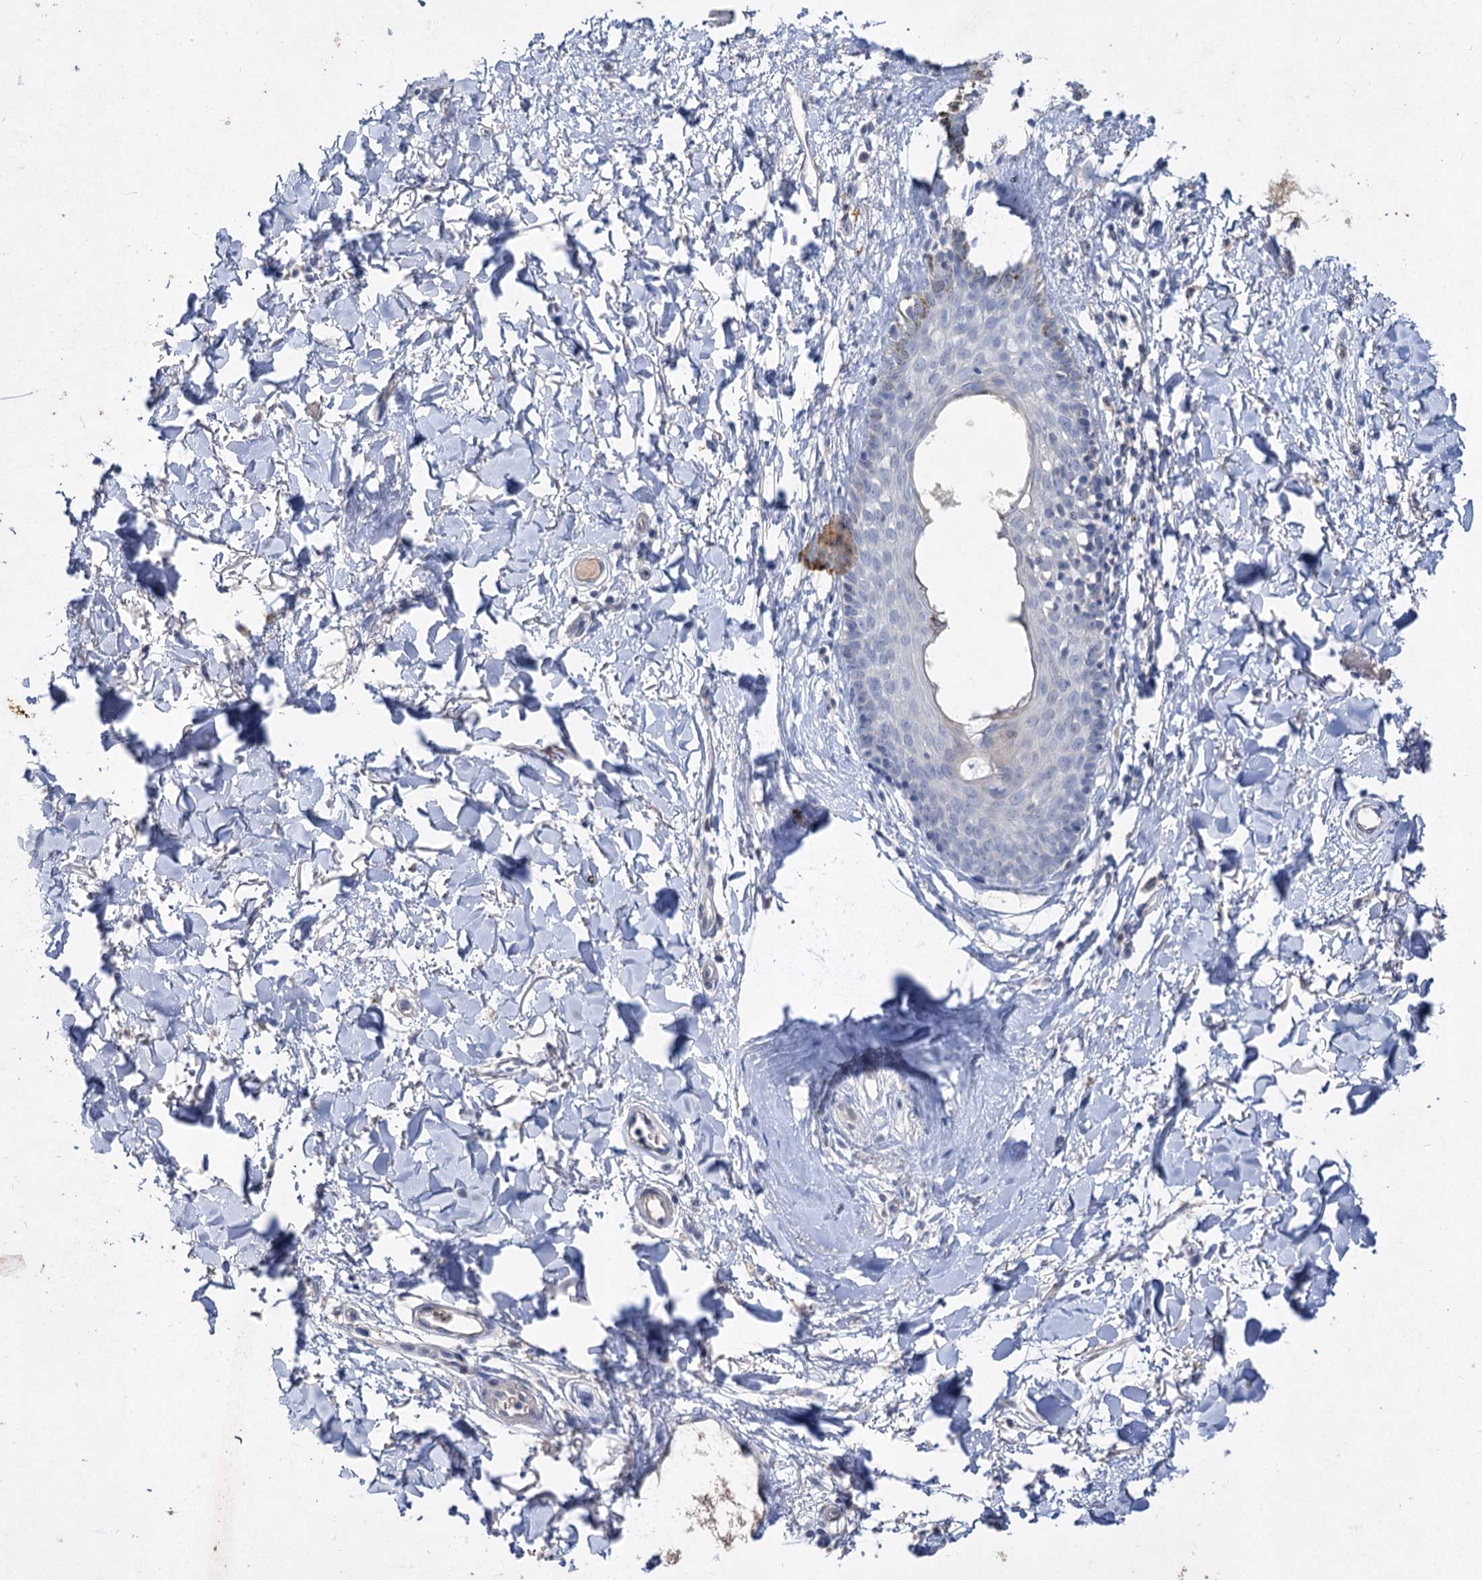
{"staining": {"intensity": "negative", "quantity": "none", "location": "none"}, "tissue": "skin", "cell_type": "Fibroblasts", "image_type": "normal", "snomed": [{"axis": "morphology", "description": "Normal tissue, NOS"}, {"axis": "topography", "description": "Skin"}], "caption": "Histopathology image shows no significant protein expression in fibroblasts of unremarkable skin.", "gene": "ATP4A", "patient": {"sex": "female", "age": 58}}